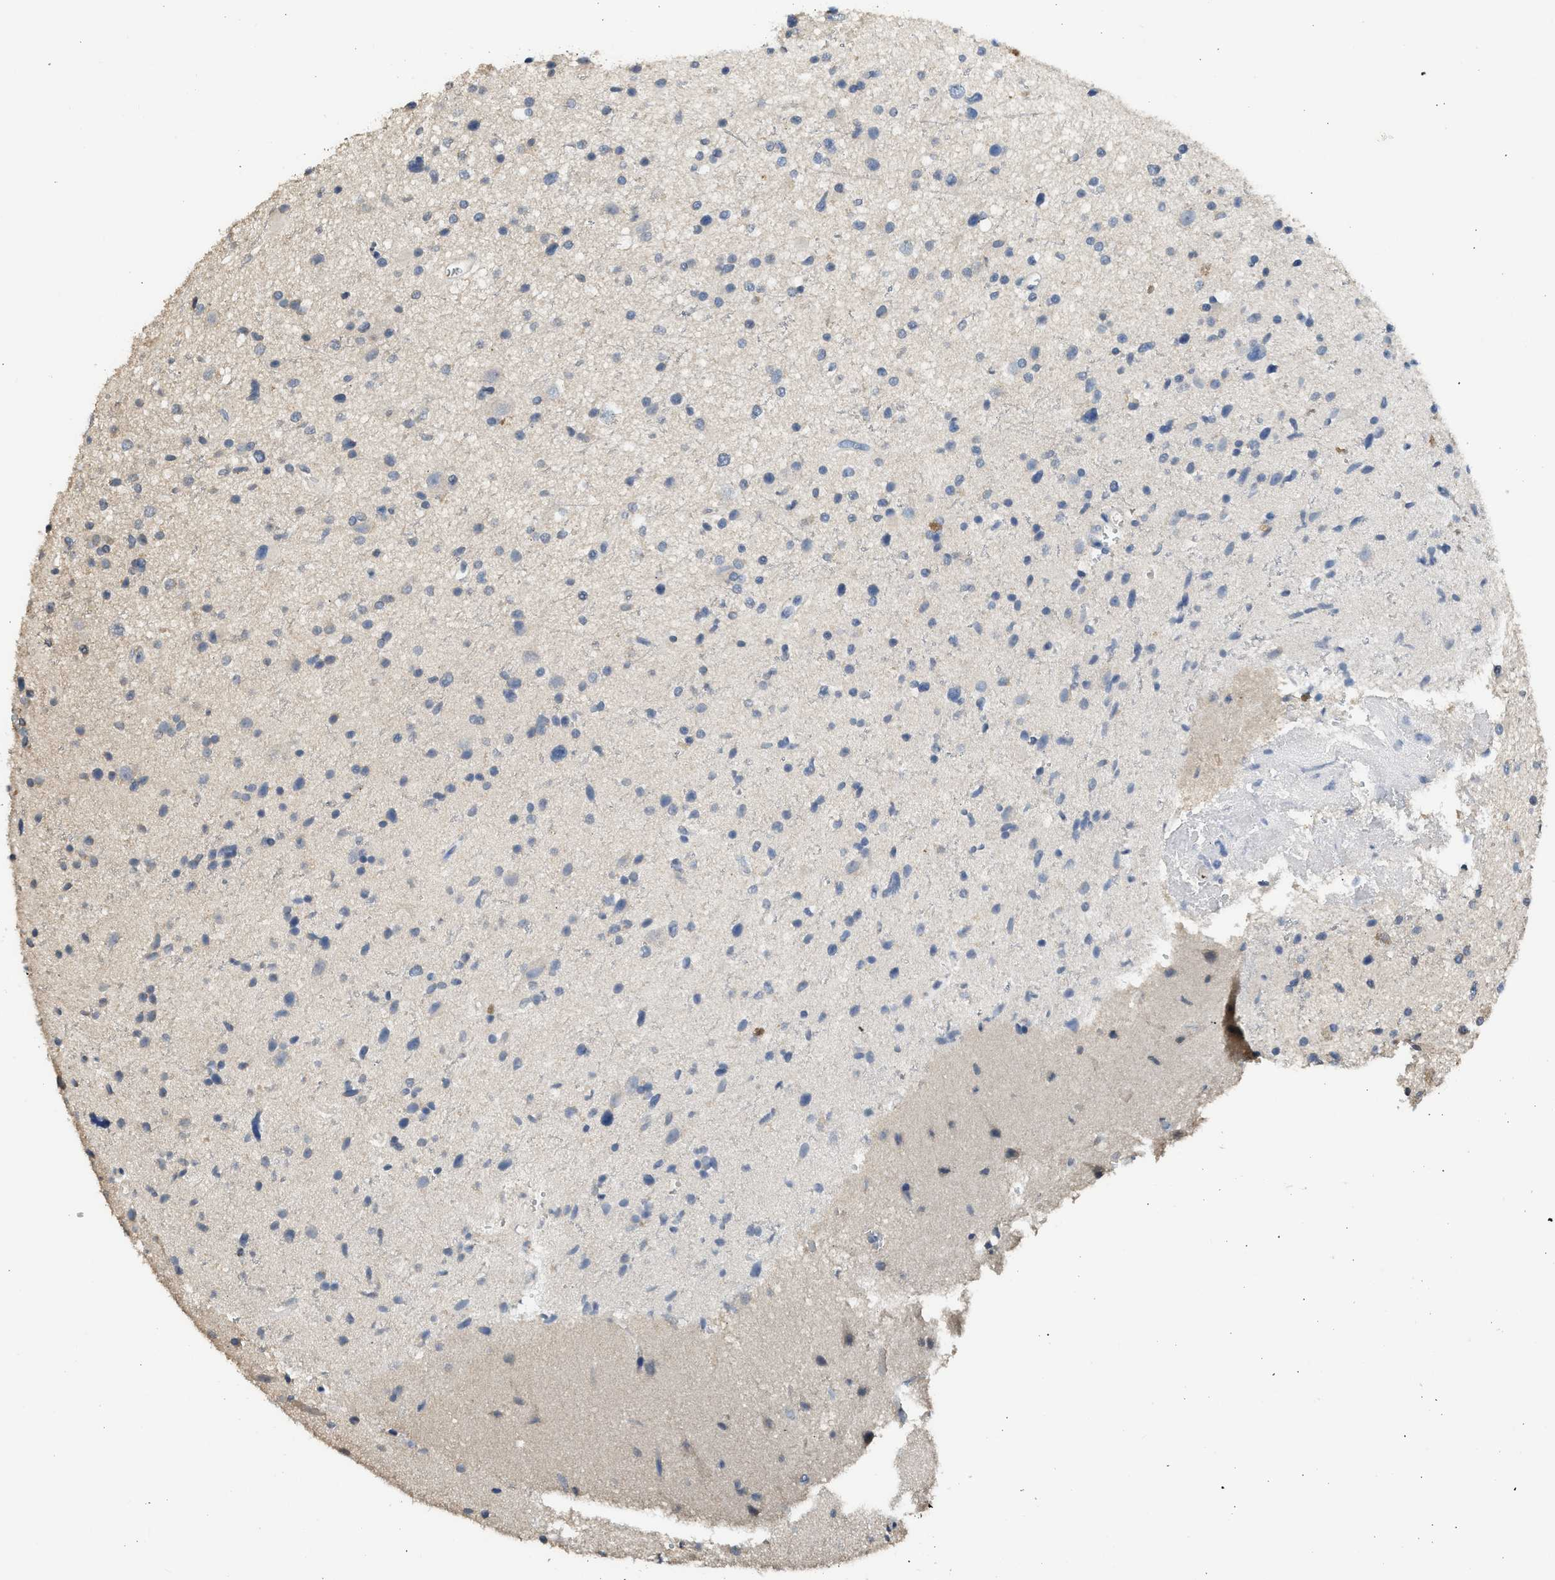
{"staining": {"intensity": "negative", "quantity": "none", "location": "none"}, "tissue": "glioma", "cell_type": "Tumor cells", "image_type": "cancer", "snomed": [{"axis": "morphology", "description": "Glioma, malignant, High grade"}, {"axis": "topography", "description": "Brain"}], "caption": "IHC image of neoplastic tissue: malignant high-grade glioma stained with DAB demonstrates no significant protein expression in tumor cells.", "gene": "SULT2A1", "patient": {"sex": "male", "age": 33}}